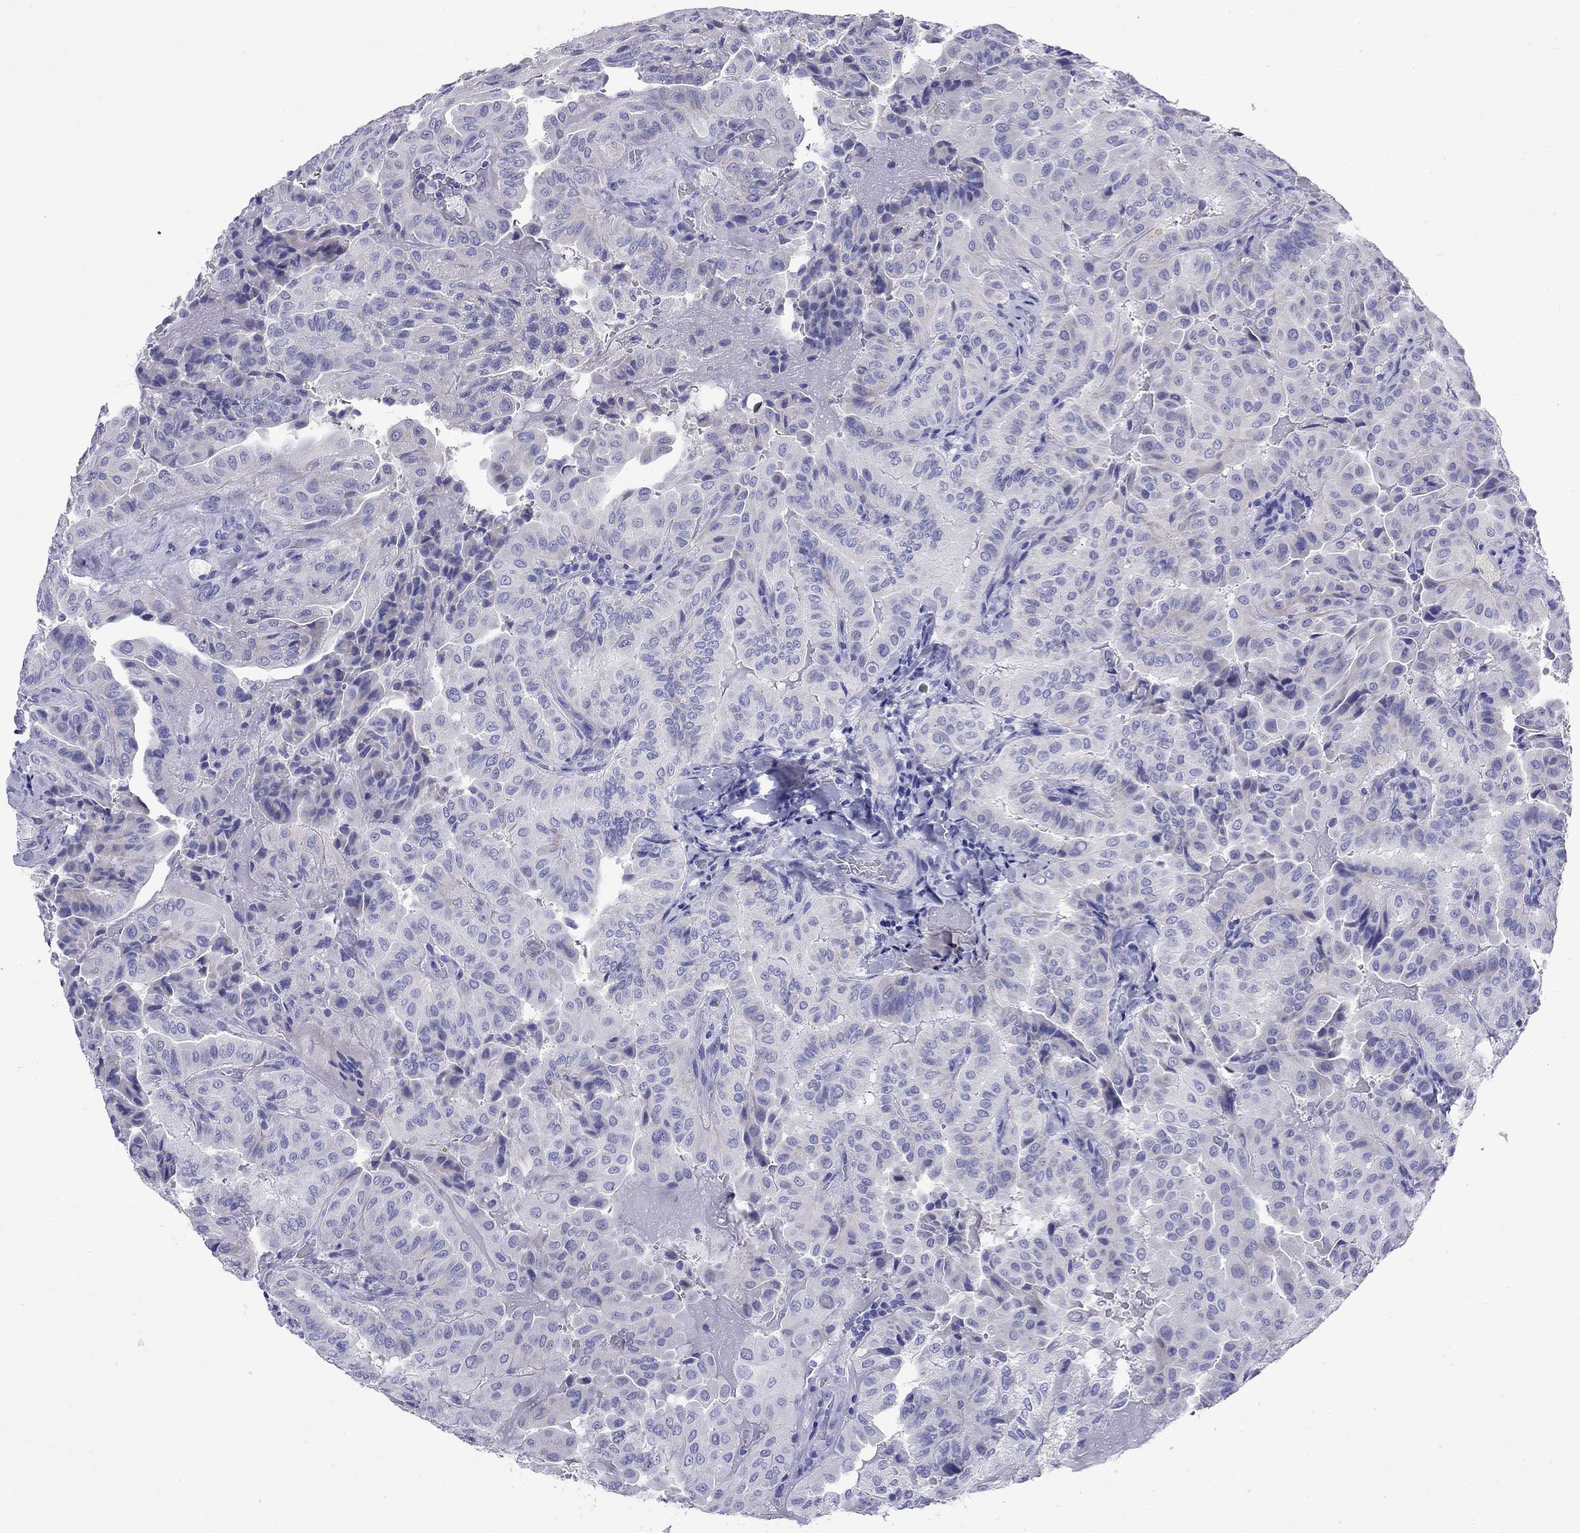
{"staining": {"intensity": "negative", "quantity": "none", "location": "none"}, "tissue": "thyroid cancer", "cell_type": "Tumor cells", "image_type": "cancer", "snomed": [{"axis": "morphology", "description": "Papillary adenocarcinoma, NOS"}, {"axis": "topography", "description": "Thyroid gland"}], "caption": "The photomicrograph displays no staining of tumor cells in papillary adenocarcinoma (thyroid). The staining is performed using DAB brown chromogen with nuclei counter-stained in using hematoxylin.", "gene": "FIGLA", "patient": {"sex": "female", "age": 68}}